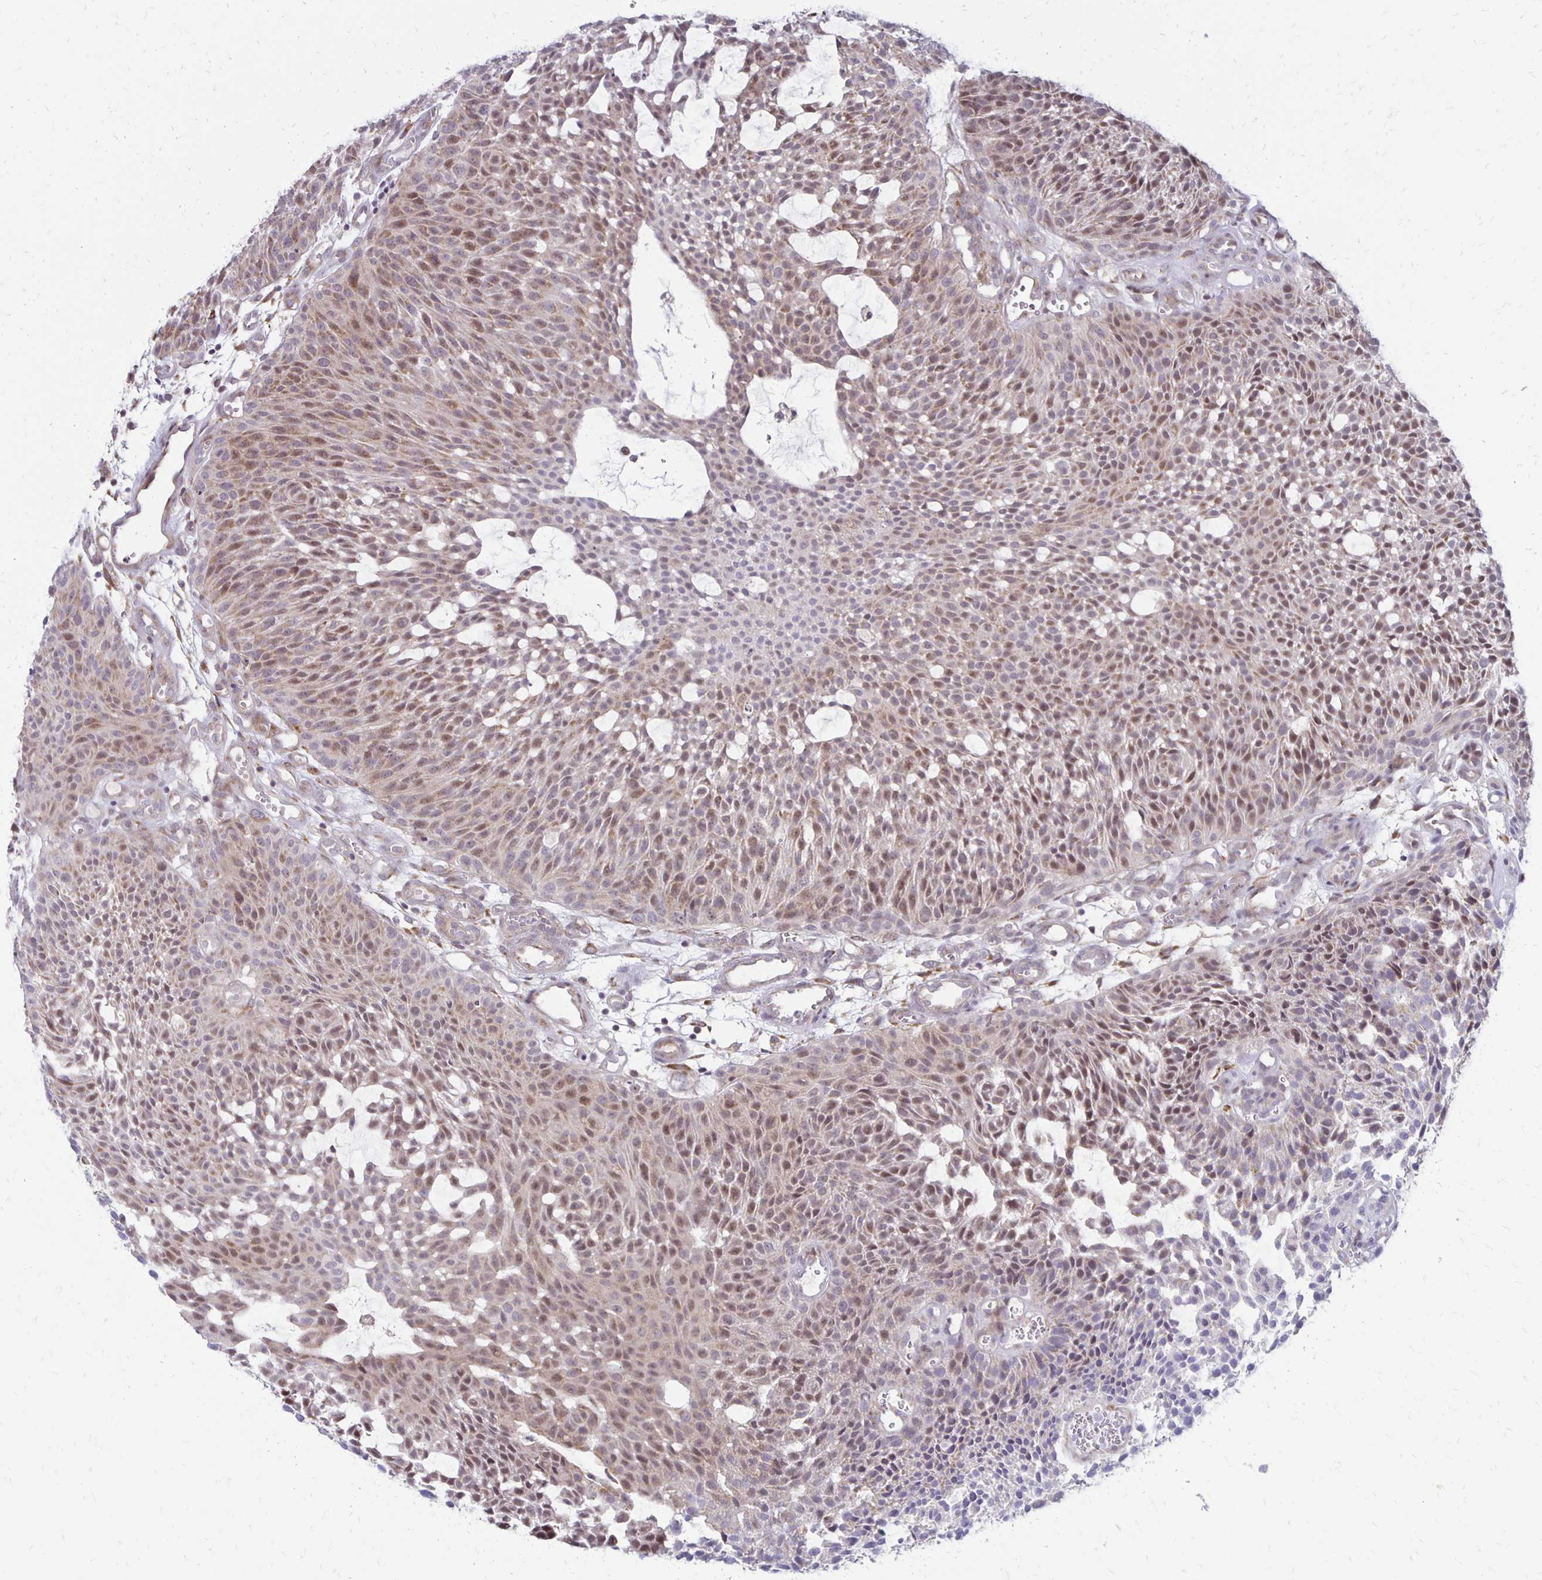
{"staining": {"intensity": "moderate", "quantity": "25%-75%", "location": "nuclear"}, "tissue": "urothelial cancer", "cell_type": "Tumor cells", "image_type": "cancer", "snomed": [{"axis": "morphology", "description": "Urothelial carcinoma, NOS"}, {"axis": "topography", "description": "Urinary bladder"}], "caption": "Urothelial cancer tissue exhibits moderate nuclear expression in about 25%-75% of tumor cells", "gene": "DAGLA", "patient": {"sex": "male", "age": 84}}